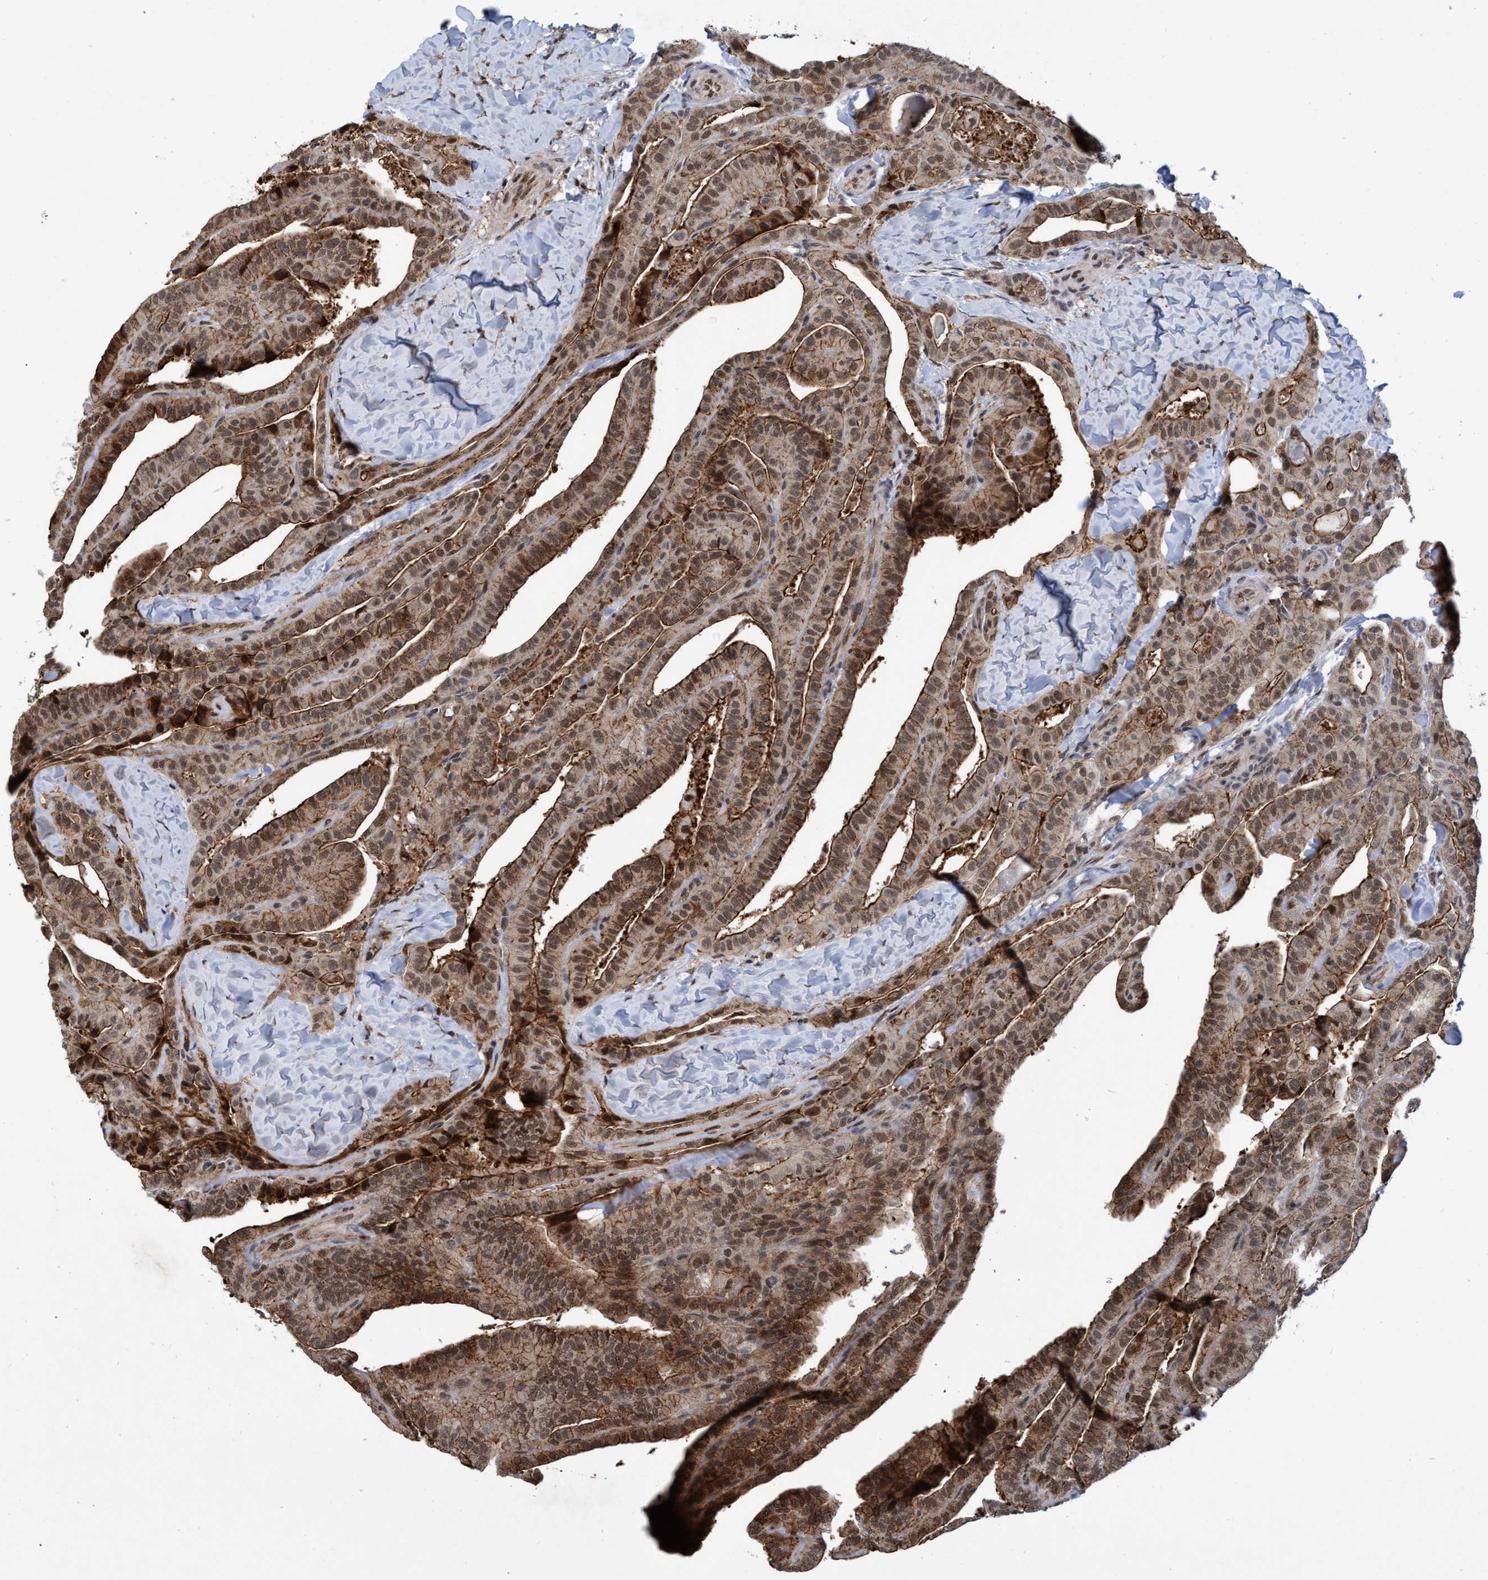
{"staining": {"intensity": "strong", "quantity": ">75%", "location": "cytoplasmic/membranous,nuclear"}, "tissue": "thyroid cancer", "cell_type": "Tumor cells", "image_type": "cancer", "snomed": [{"axis": "morphology", "description": "Papillary adenocarcinoma, NOS"}, {"axis": "topography", "description": "Thyroid gland"}], "caption": "Immunohistochemistry photomicrograph of neoplastic tissue: human papillary adenocarcinoma (thyroid) stained using immunohistochemistry demonstrates high levels of strong protein expression localized specifically in the cytoplasmic/membranous and nuclear of tumor cells, appearing as a cytoplasmic/membranous and nuclear brown color.", "gene": "GTF2F1", "patient": {"sex": "male", "age": 77}}